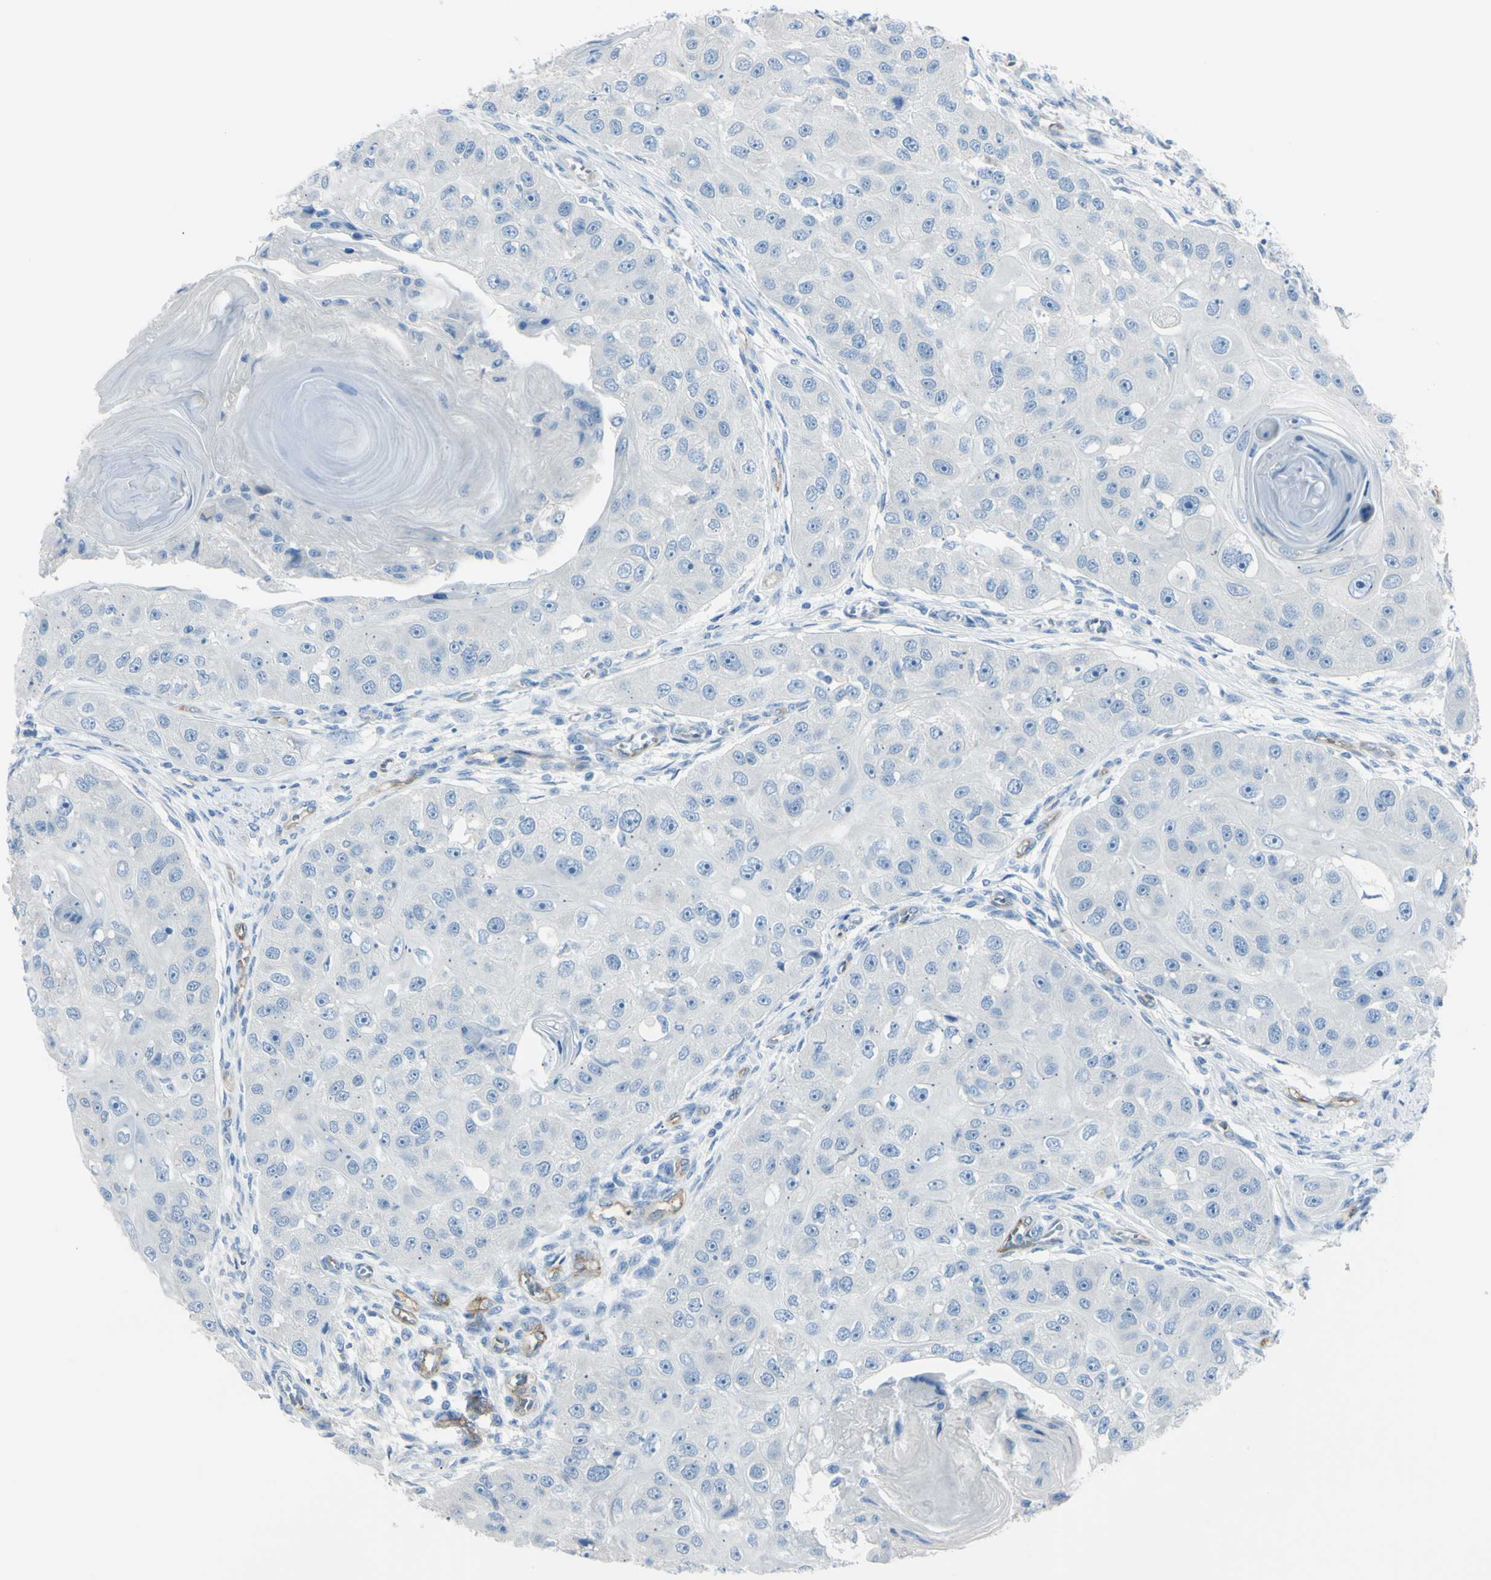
{"staining": {"intensity": "negative", "quantity": "none", "location": "none"}, "tissue": "head and neck cancer", "cell_type": "Tumor cells", "image_type": "cancer", "snomed": [{"axis": "morphology", "description": "Normal tissue, NOS"}, {"axis": "morphology", "description": "Squamous cell carcinoma, NOS"}, {"axis": "topography", "description": "Skeletal muscle"}, {"axis": "topography", "description": "Head-Neck"}], "caption": "Tumor cells show no significant protein staining in head and neck cancer (squamous cell carcinoma). Brightfield microscopy of IHC stained with DAB (brown) and hematoxylin (blue), captured at high magnification.", "gene": "FOLH1", "patient": {"sex": "male", "age": 51}}